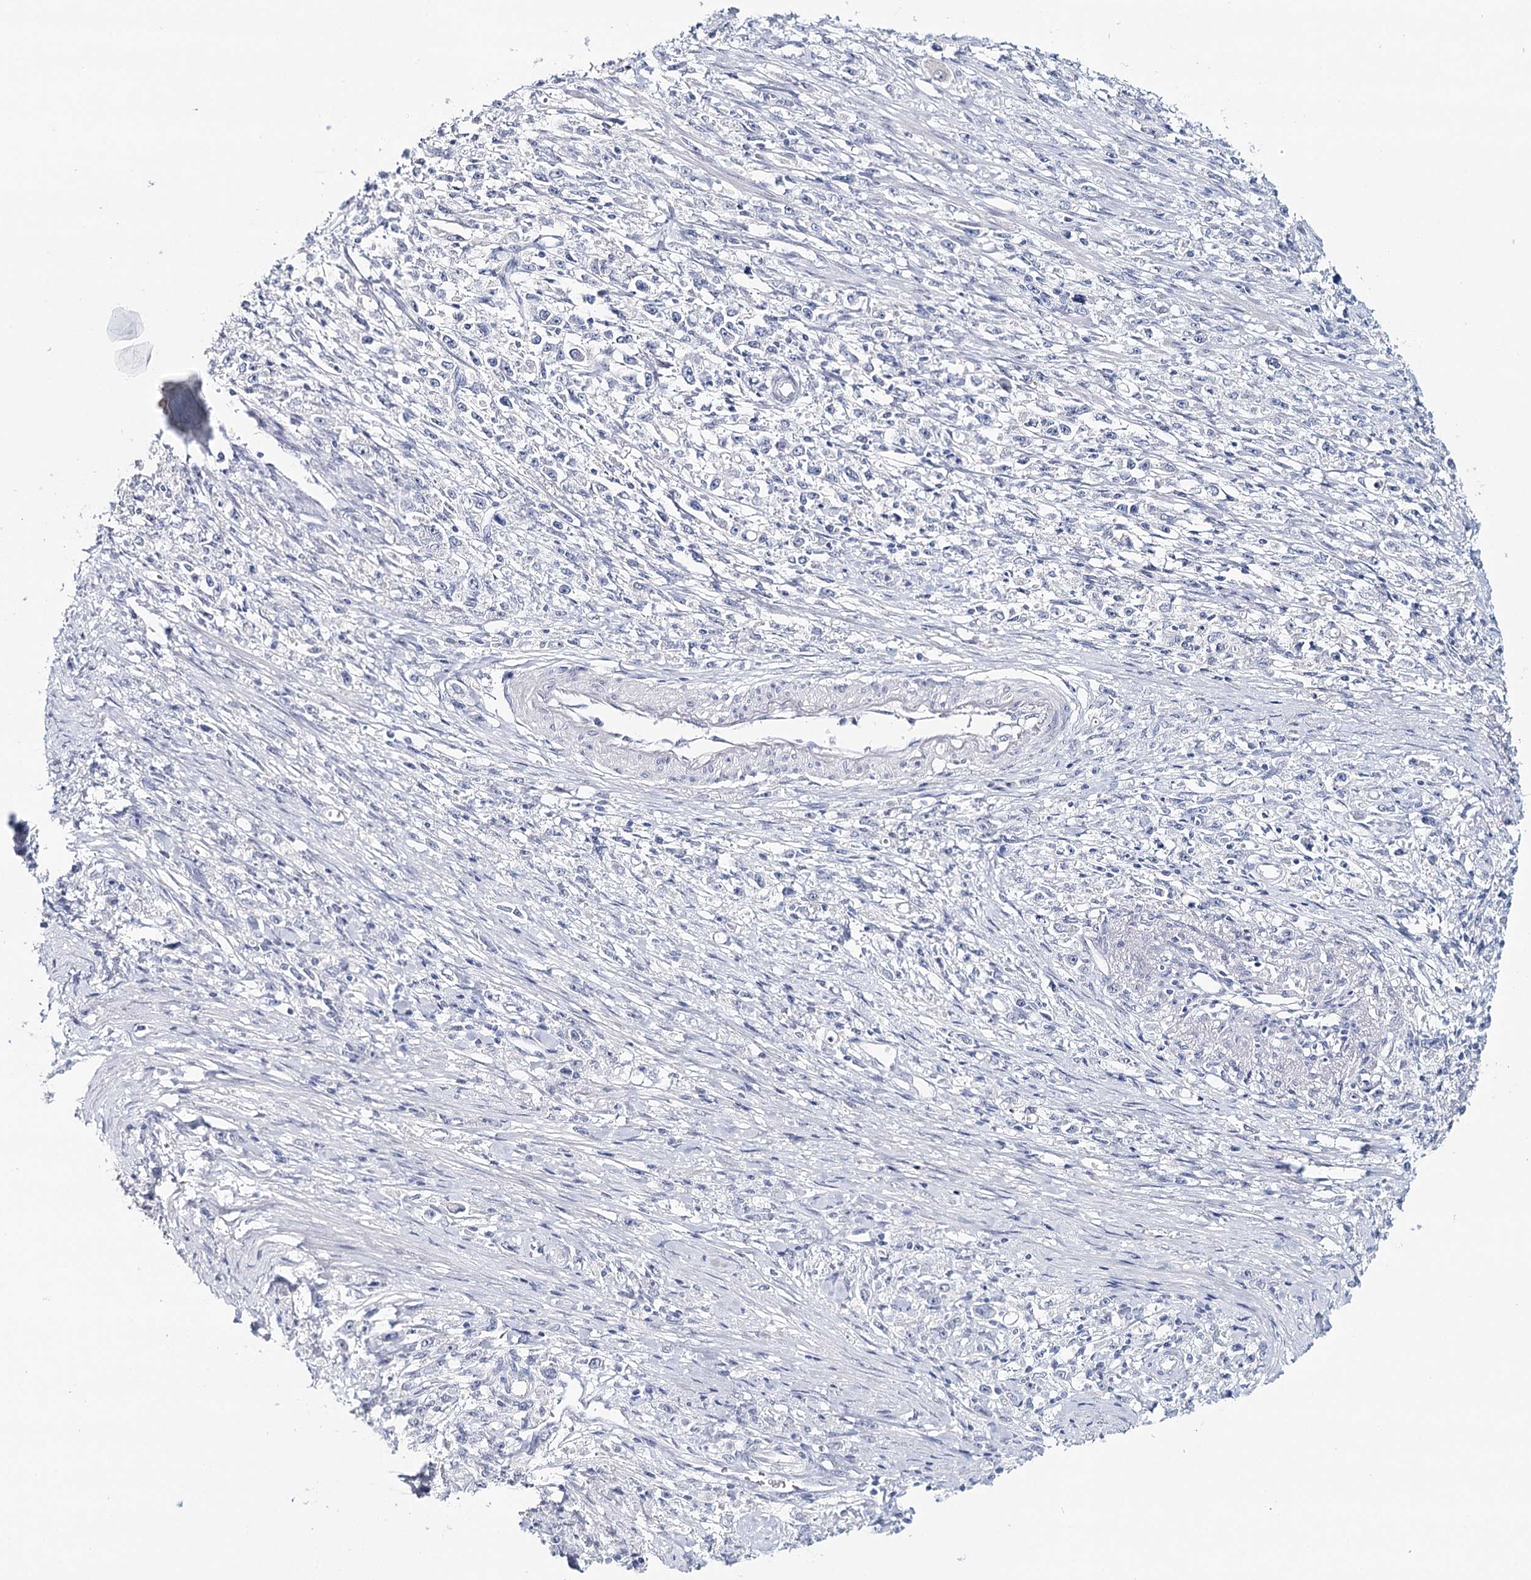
{"staining": {"intensity": "negative", "quantity": "none", "location": "none"}, "tissue": "stomach cancer", "cell_type": "Tumor cells", "image_type": "cancer", "snomed": [{"axis": "morphology", "description": "Adenocarcinoma, NOS"}, {"axis": "topography", "description": "Stomach"}], "caption": "The image reveals no significant positivity in tumor cells of stomach cancer.", "gene": "HSPA4L", "patient": {"sex": "female", "age": 59}}